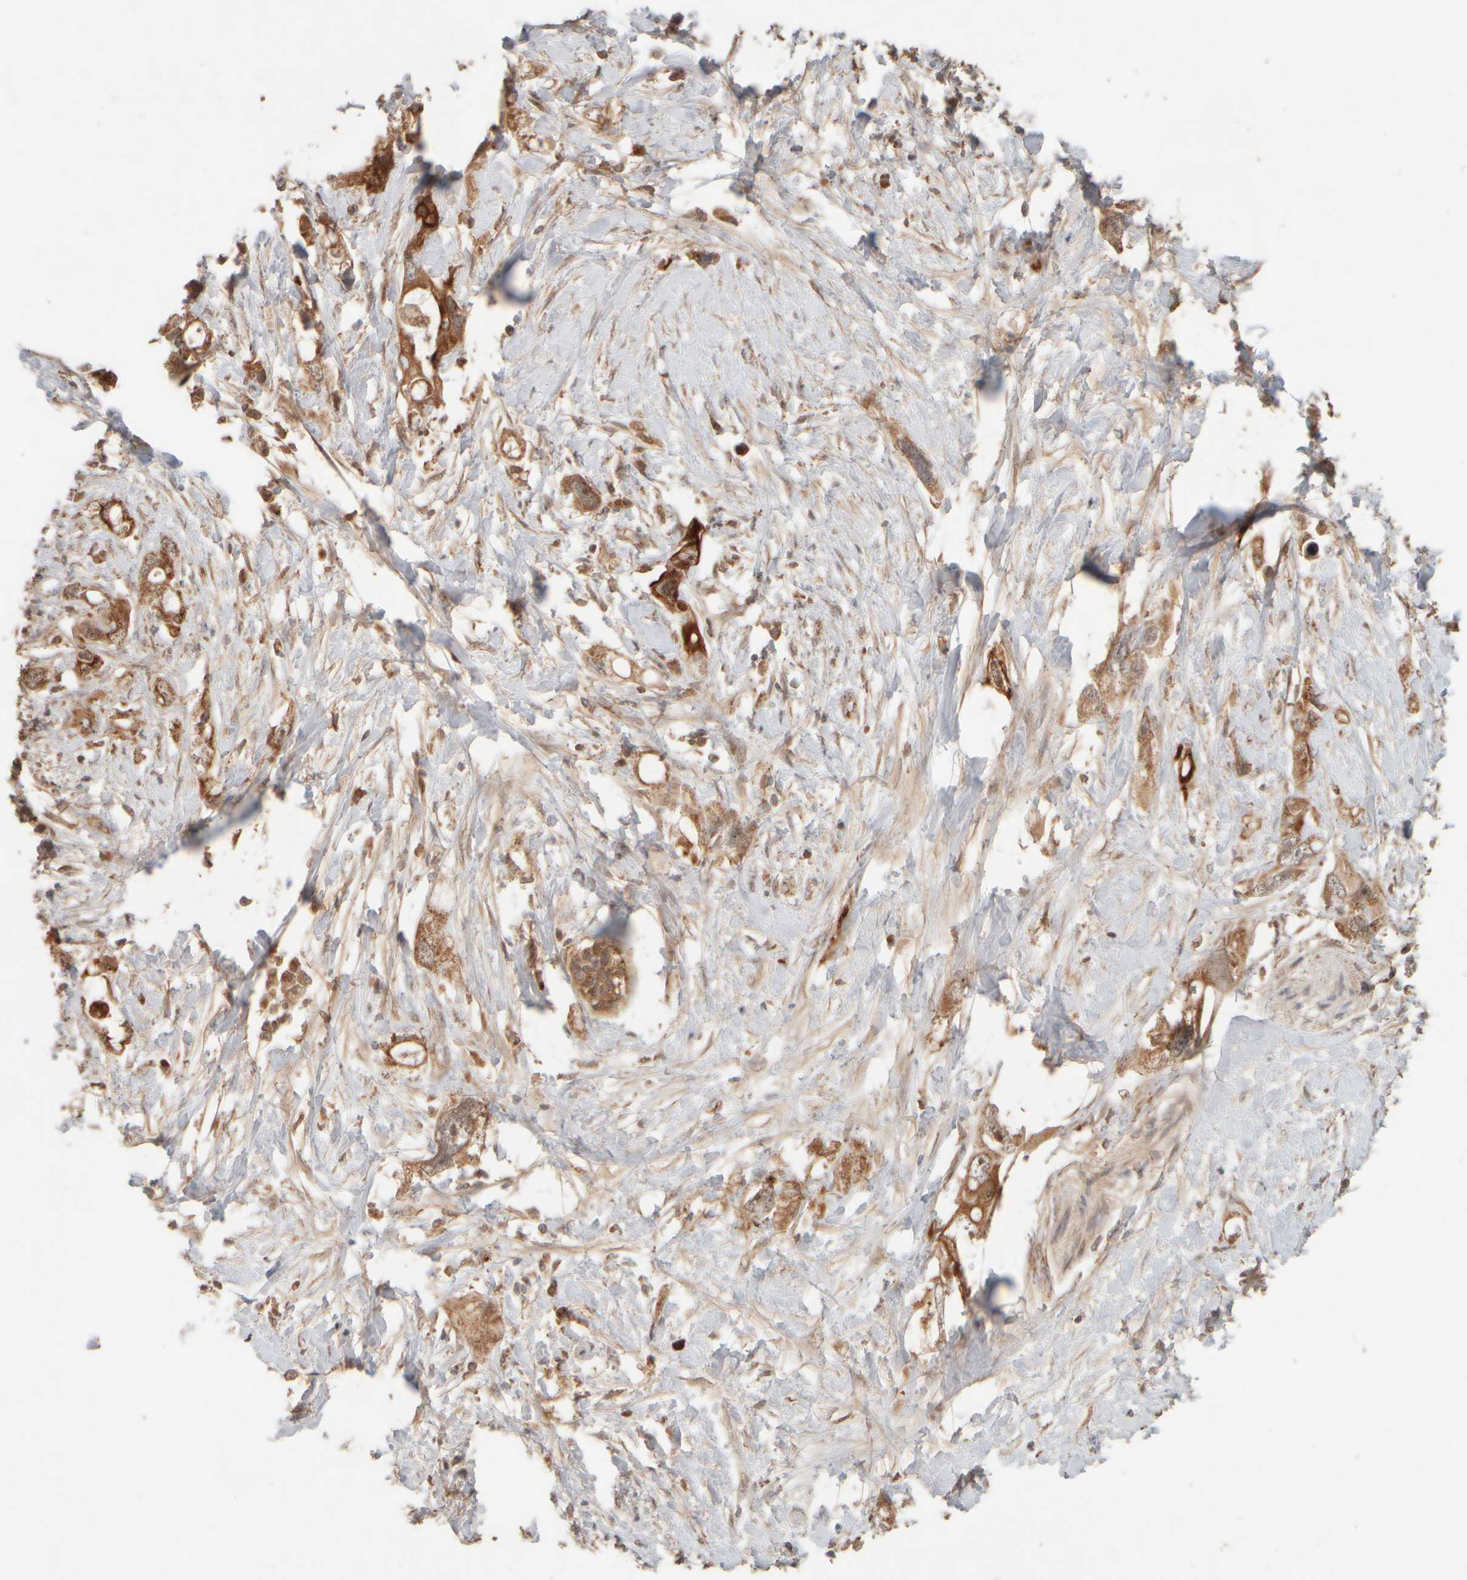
{"staining": {"intensity": "moderate", "quantity": ">75%", "location": "cytoplasmic/membranous"}, "tissue": "pancreatic cancer", "cell_type": "Tumor cells", "image_type": "cancer", "snomed": [{"axis": "morphology", "description": "Adenocarcinoma, NOS"}, {"axis": "topography", "description": "Pancreas"}], "caption": "Tumor cells reveal medium levels of moderate cytoplasmic/membranous expression in about >75% of cells in pancreatic adenocarcinoma. (Stains: DAB (3,3'-diaminobenzidine) in brown, nuclei in blue, Microscopy: brightfield microscopy at high magnification).", "gene": "EIF2B3", "patient": {"sex": "female", "age": 56}}